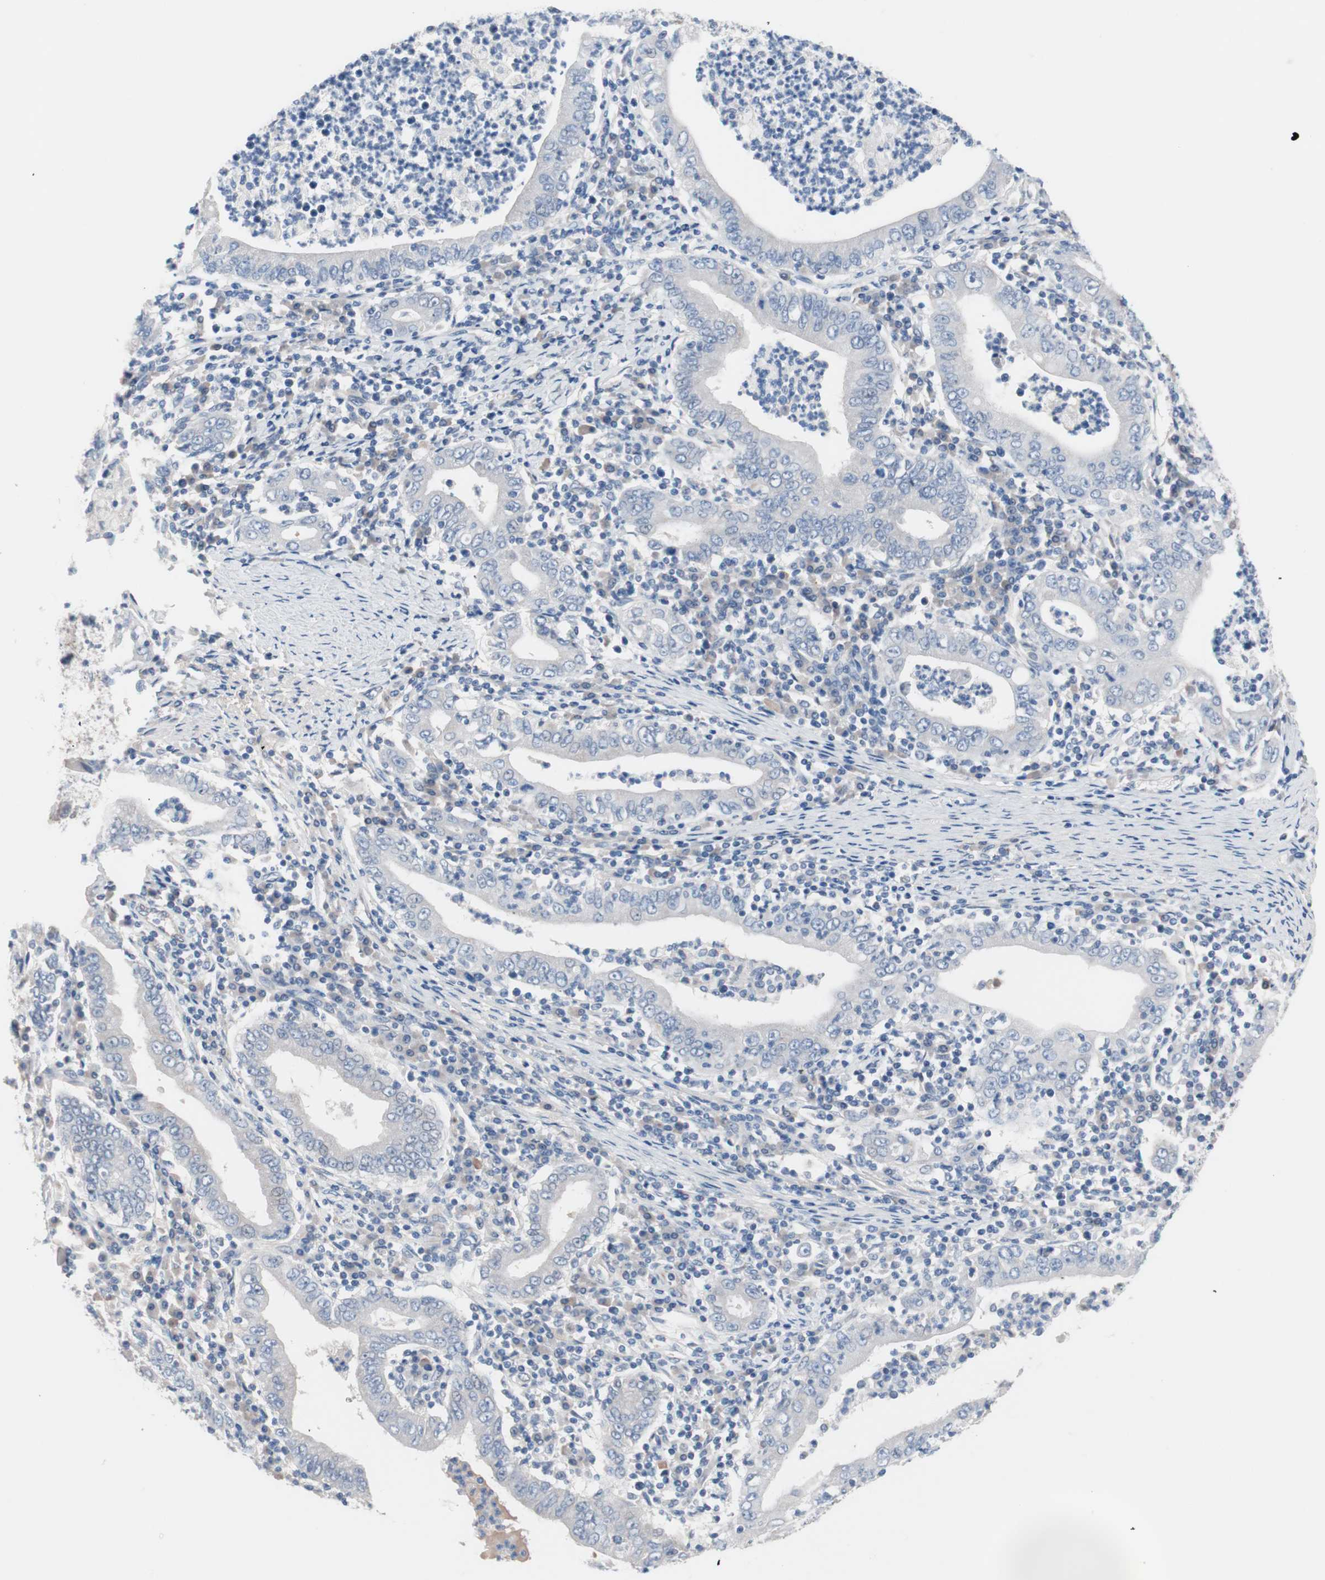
{"staining": {"intensity": "negative", "quantity": "none", "location": "none"}, "tissue": "stomach cancer", "cell_type": "Tumor cells", "image_type": "cancer", "snomed": [{"axis": "morphology", "description": "Normal tissue, NOS"}, {"axis": "morphology", "description": "Adenocarcinoma, NOS"}, {"axis": "topography", "description": "Esophagus"}, {"axis": "topography", "description": "Stomach, upper"}, {"axis": "topography", "description": "Peripheral nerve tissue"}], "caption": "Immunohistochemistry of human stomach cancer (adenocarcinoma) demonstrates no staining in tumor cells.", "gene": "ULBP1", "patient": {"sex": "male", "age": 62}}